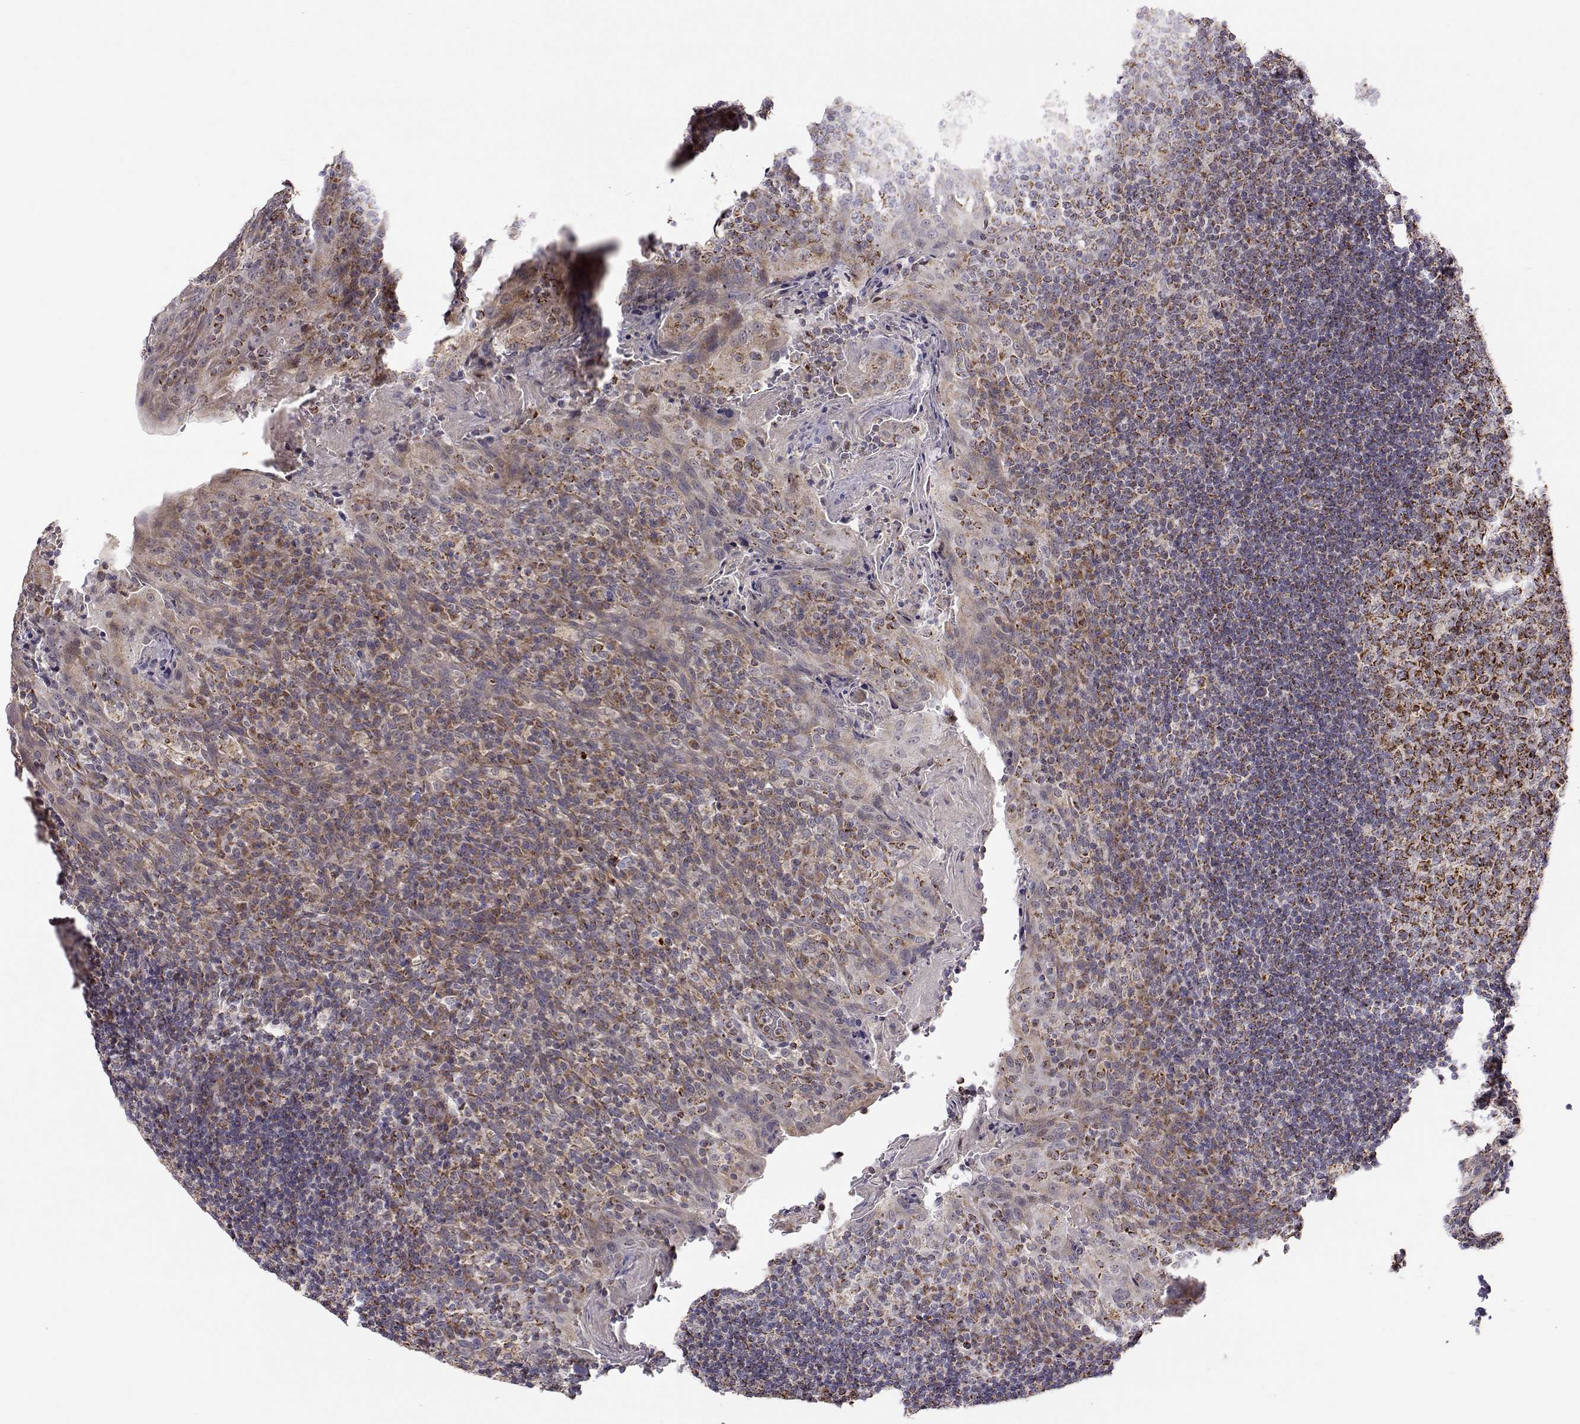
{"staining": {"intensity": "strong", "quantity": "25%-75%", "location": "cytoplasmic/membranous"}, "tissue": "tonsil", "cell_type": "Germinal center cells", "image_type": "normal", "snomed": [{"axis": "morphology", "description": "Normal tissue, NOS"}, {"axis": "topography", "description": "Tonsil"}], "caption": "Protein expression by immunohistochemistry reveals strong cytoplasmic/membranous positivity in approximately 25%-75% of germinal center cells in normal tonsil.", "gene": "EXOG", "patient": {"sex": "male", "age": 17}}